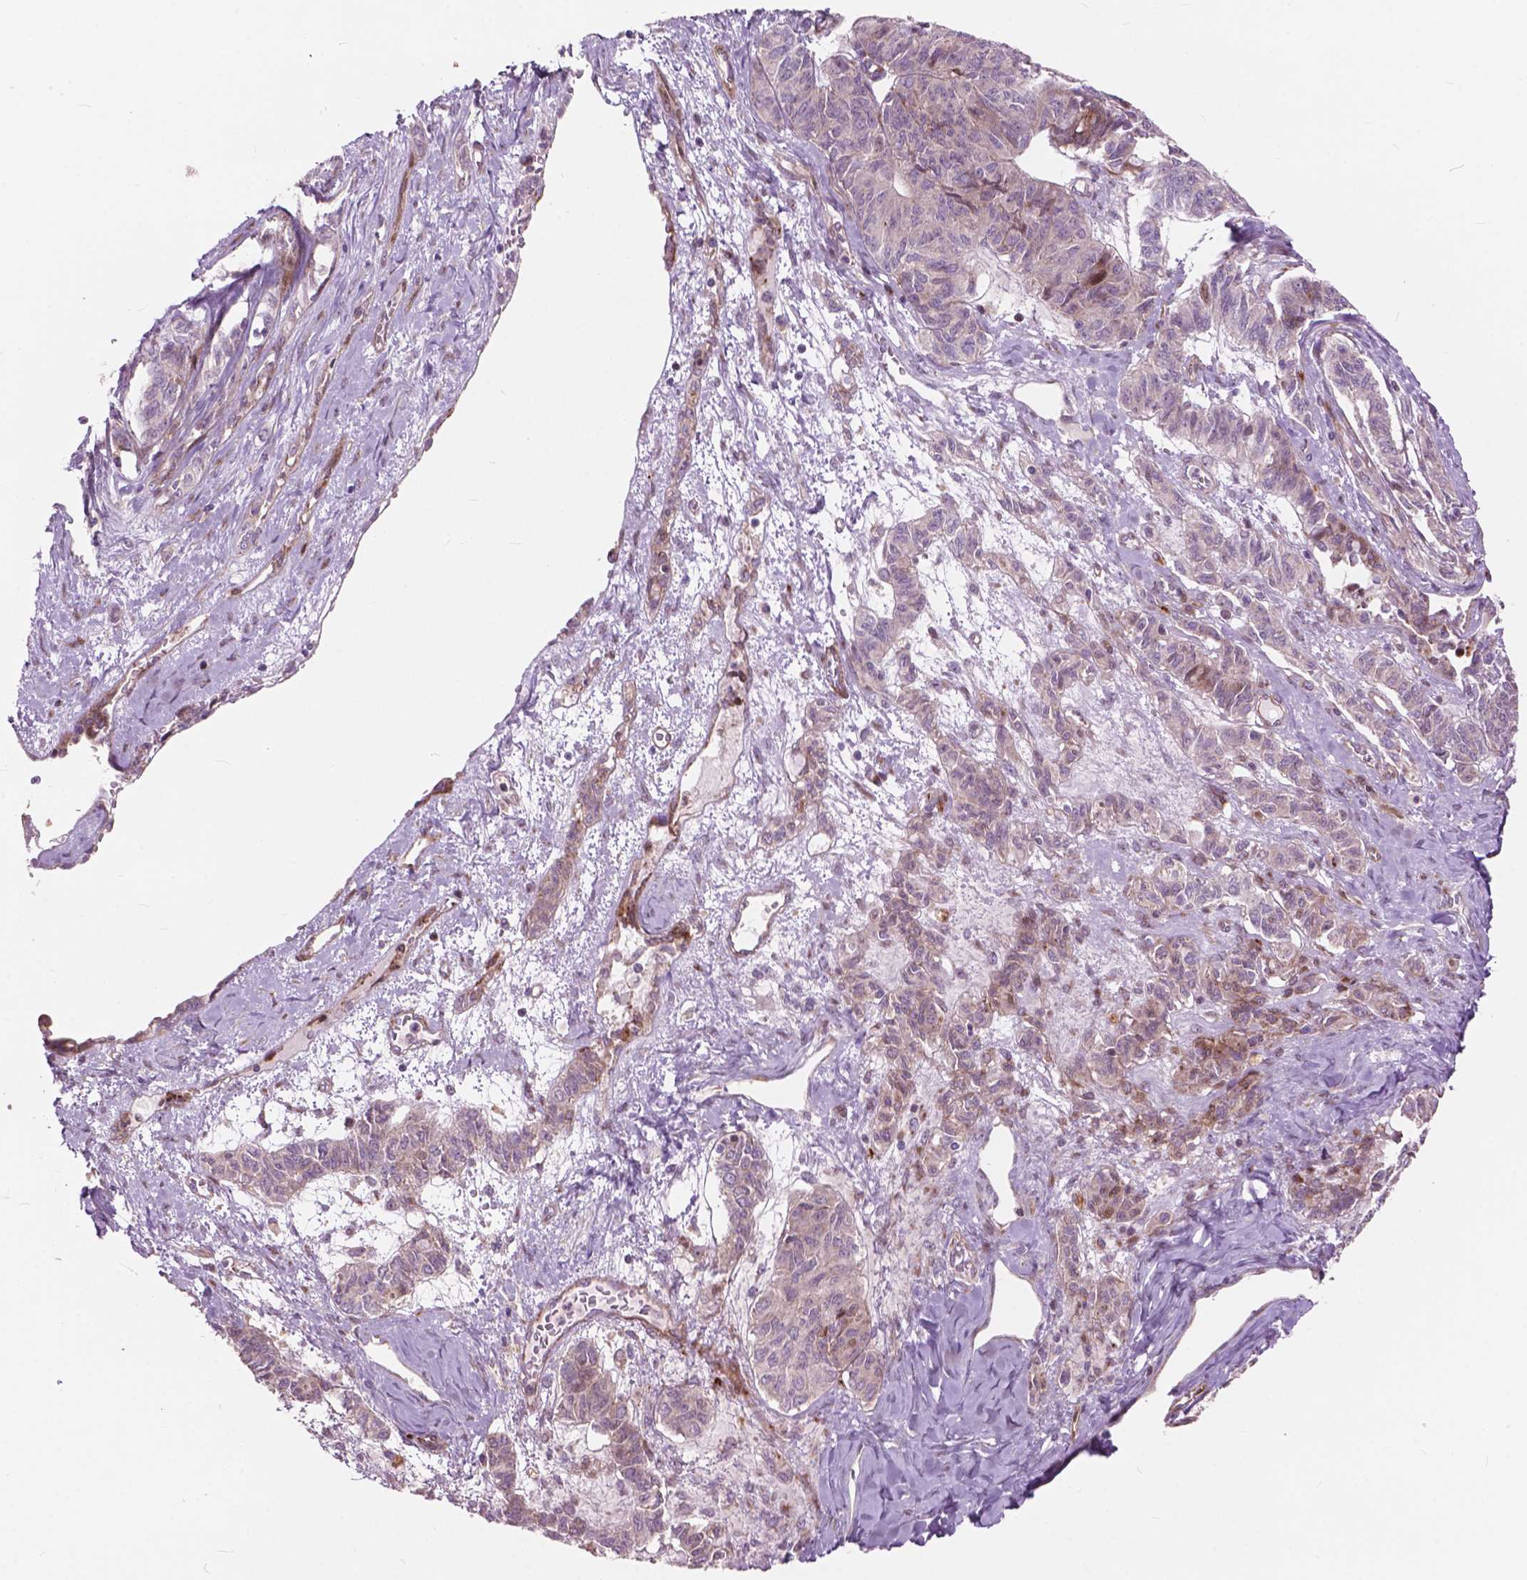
{"staining": {"intensity": "negative", "quantity": "none", "location": "none"}, "tissue": "ovarian cancer", "cell_type": "Tumor cells", "image_type": "cancer", "snomed": [{"axis": "morphology", "description": "Carcinoma, endometroid"}, {"axis": "topography", "description": "Ovary"}], "caption": "There is no significant positivity in tumor cells of ovarian cancer (endometroid carcinoma).", "gene": "MORN1", "patient": {"sex": "female", "age": 80}}